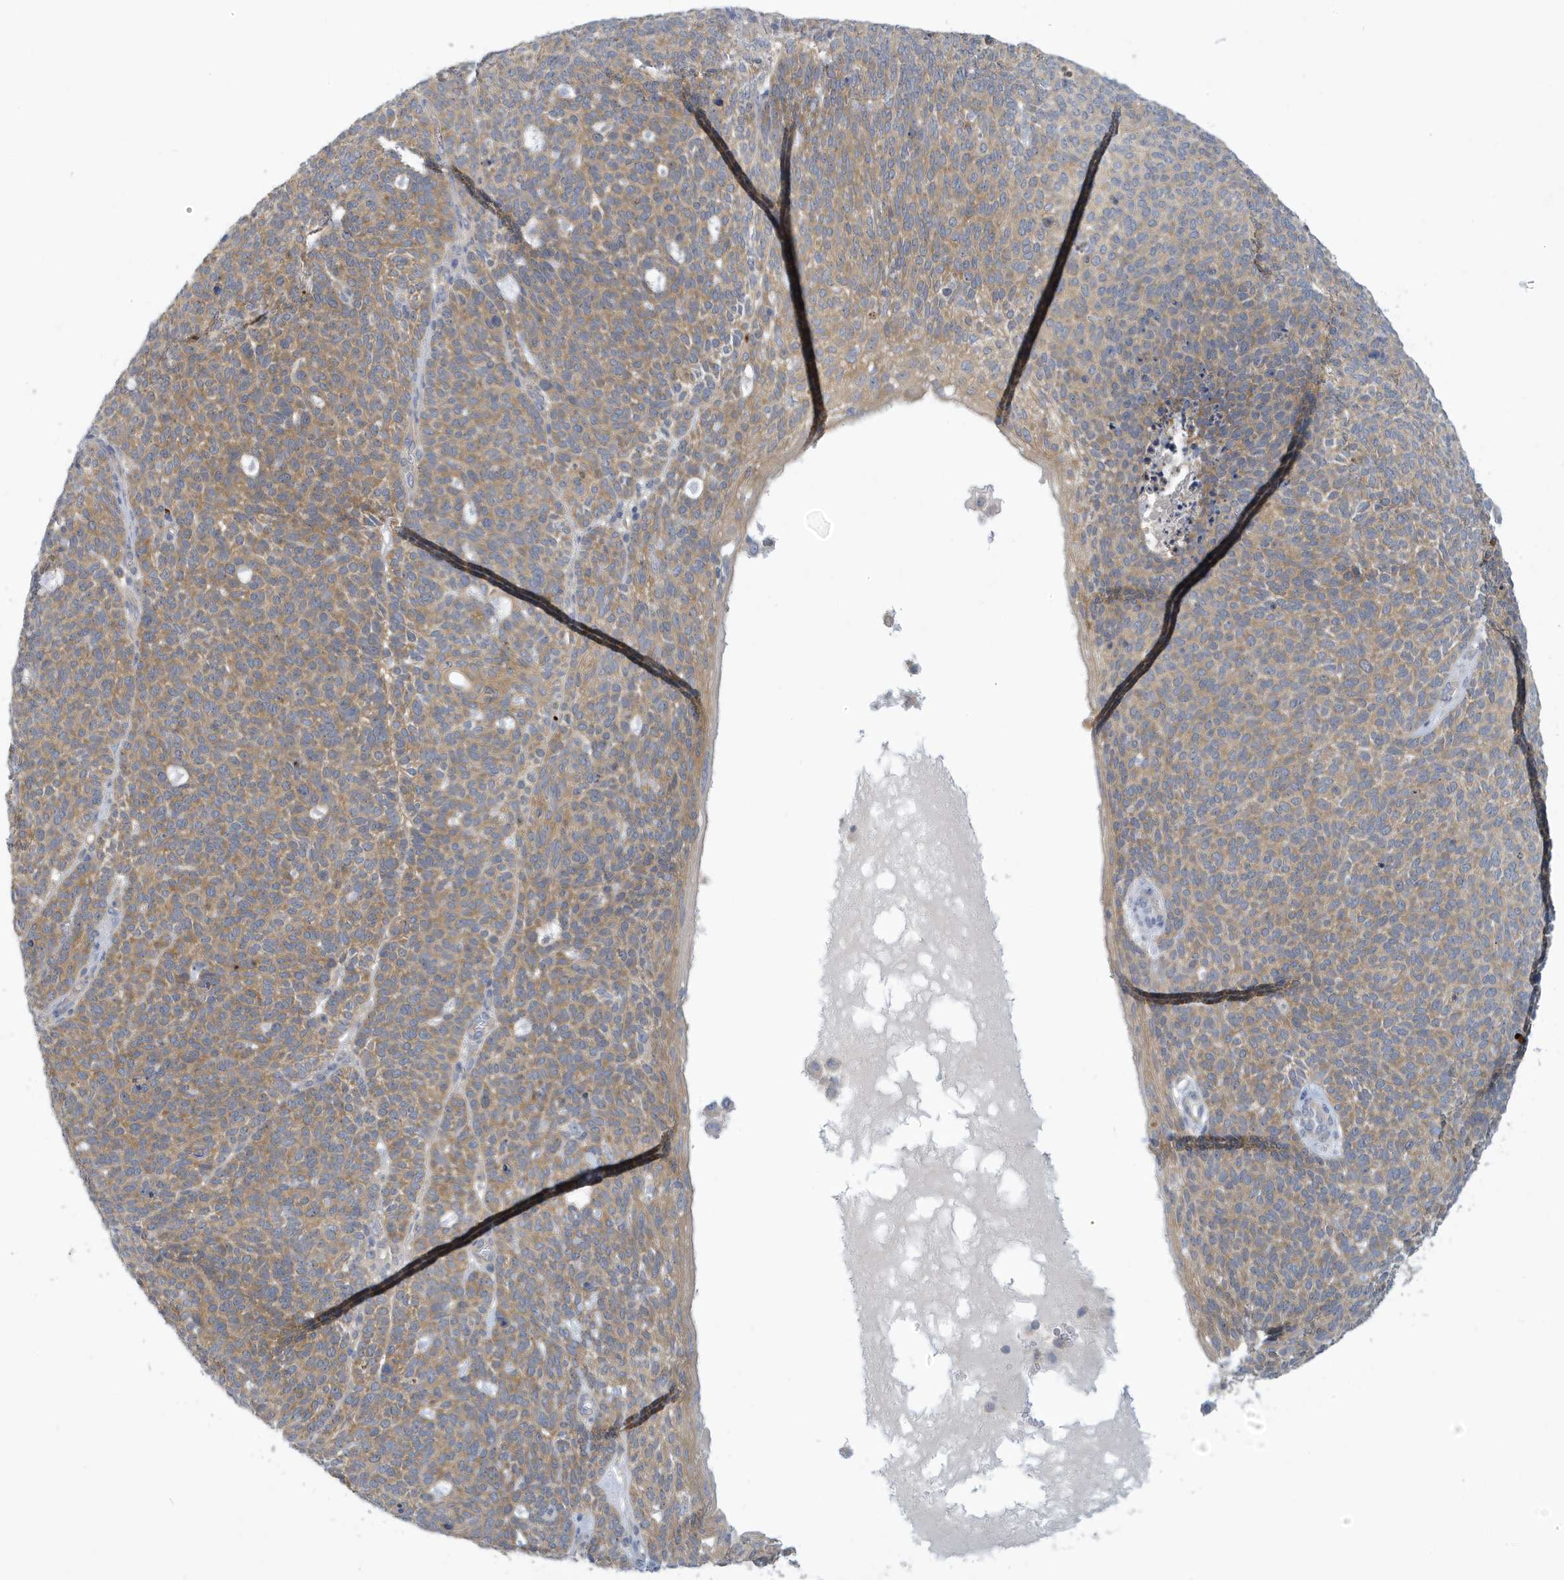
{"staining": {"intensity": "moderate", "quantity": ">75%", "location": "cytoplasmic/membranous"}, "tissue": "skin cancer", "cell_type": "Tumor cells", "image_type": "cancer", "snomed": [{"axis": "morphology", "description": "Squamous cell carcinoma, NOS"}, {"axis": "topography", "description": "Skin"}], "caption": "High-magnification brightfield microscopy of skin squamous cell carcinoma stained with DAB (3,3'-diaminobenzidine) (brown) and counterstained with hematoxylin (blue). tumor cells exhibit moderate cytoplasmic/membranous expression is seen in about>75% of cells.", "gene": "VTA1", "patient": {"sex": "female", "age": 90}}